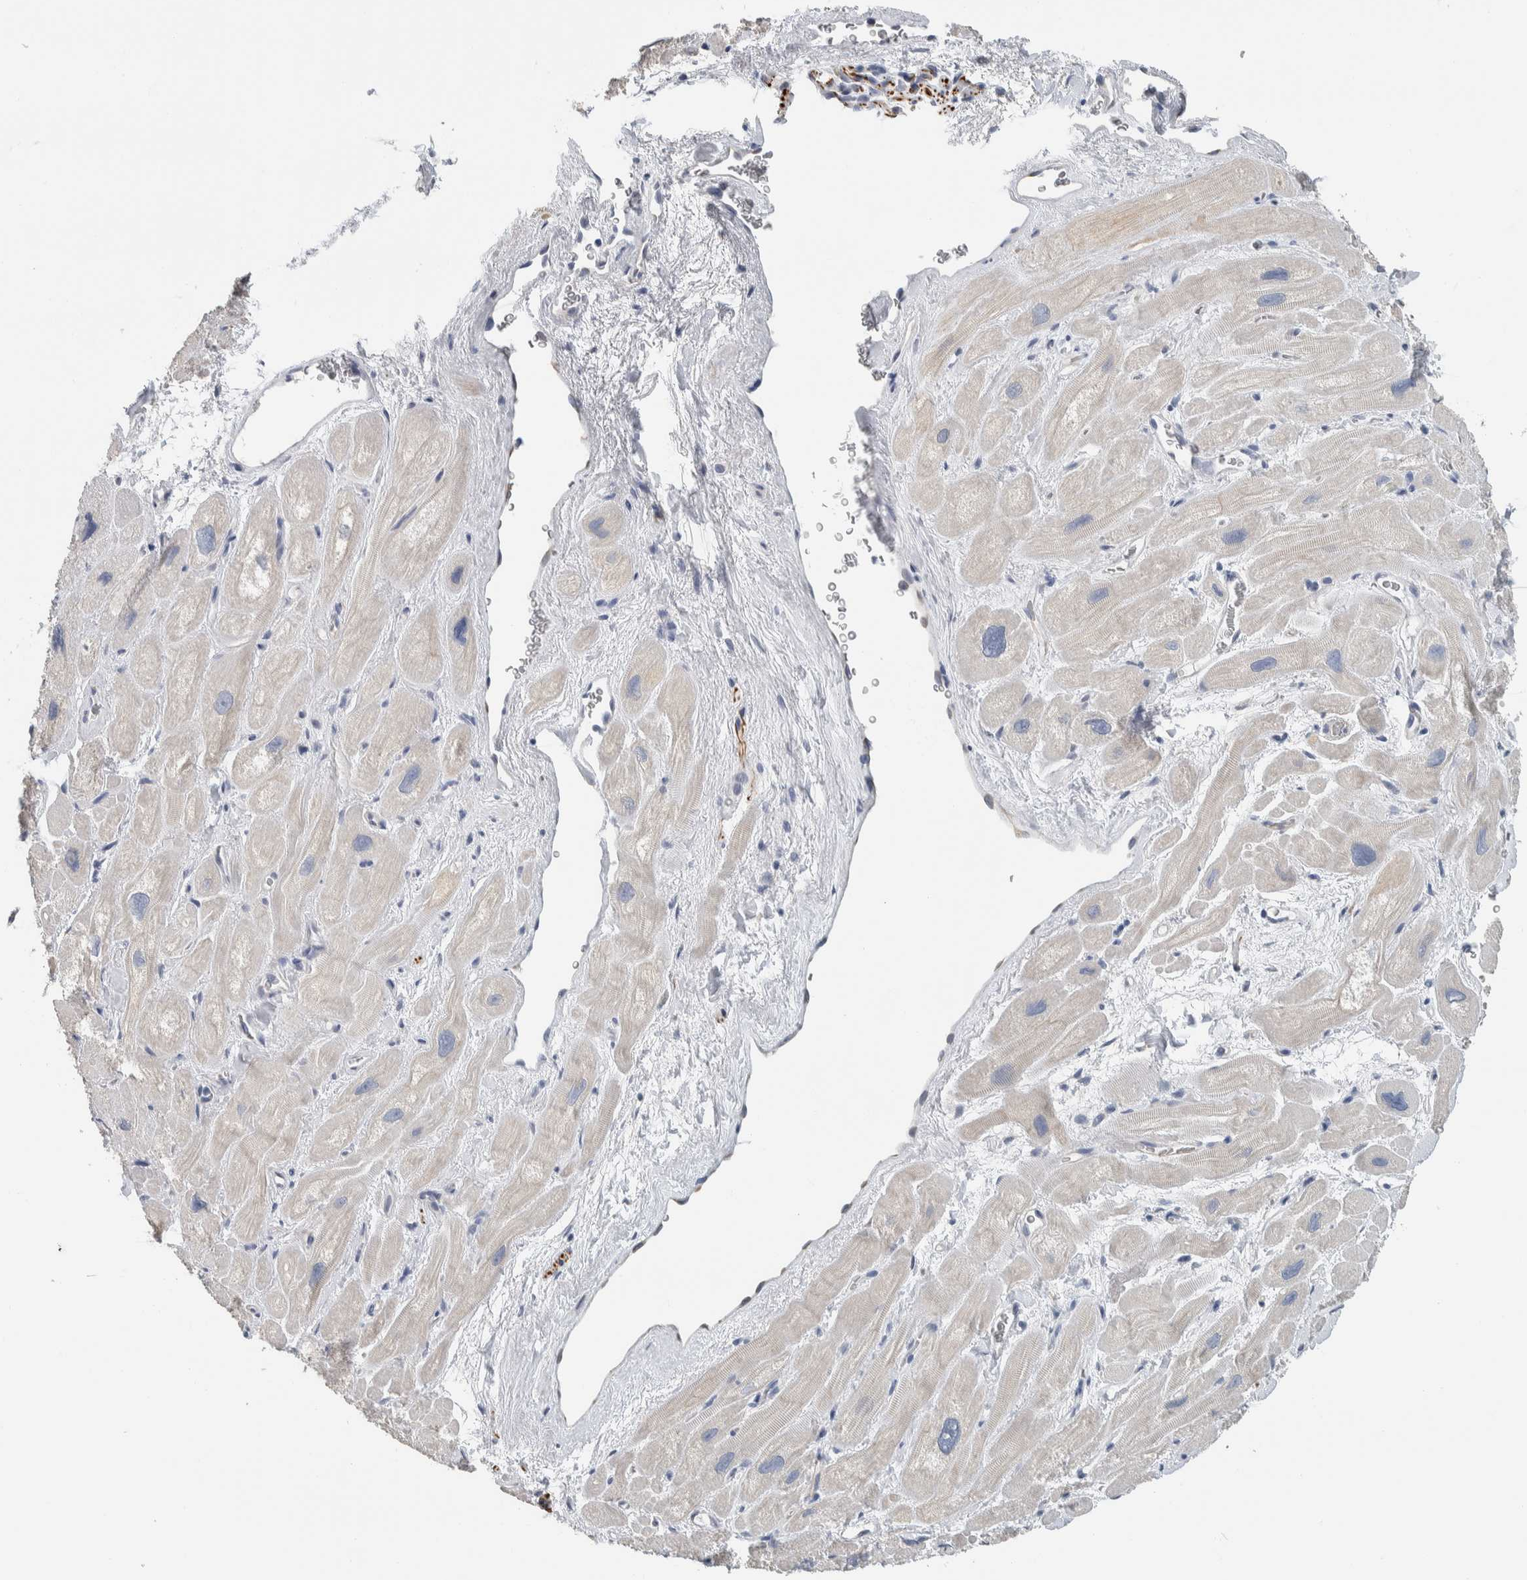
{"staining": {"intensity": "negative", "quantity": "none", "location": "none"}, "tissue": "heart muscle", "cell_type": "Cardiomyocytes", "image_type": "normal", "snomed": [{"axis": "morphology", "description": "Normal tissue, NOS"}, {"axis": "topography", "description": "Heart"}], "caption": "Immunohistochemistry micrograph of benign heart muscle stained for a protein (brown), which exhibits no positivity in cardiomyocytes. (DAB (3,3'-diaminobenzidine) IHC visualized using brightfield microscopy, high magnification).", "gene": "NEFM", "patient": {"sex": "male", "age": 49}}